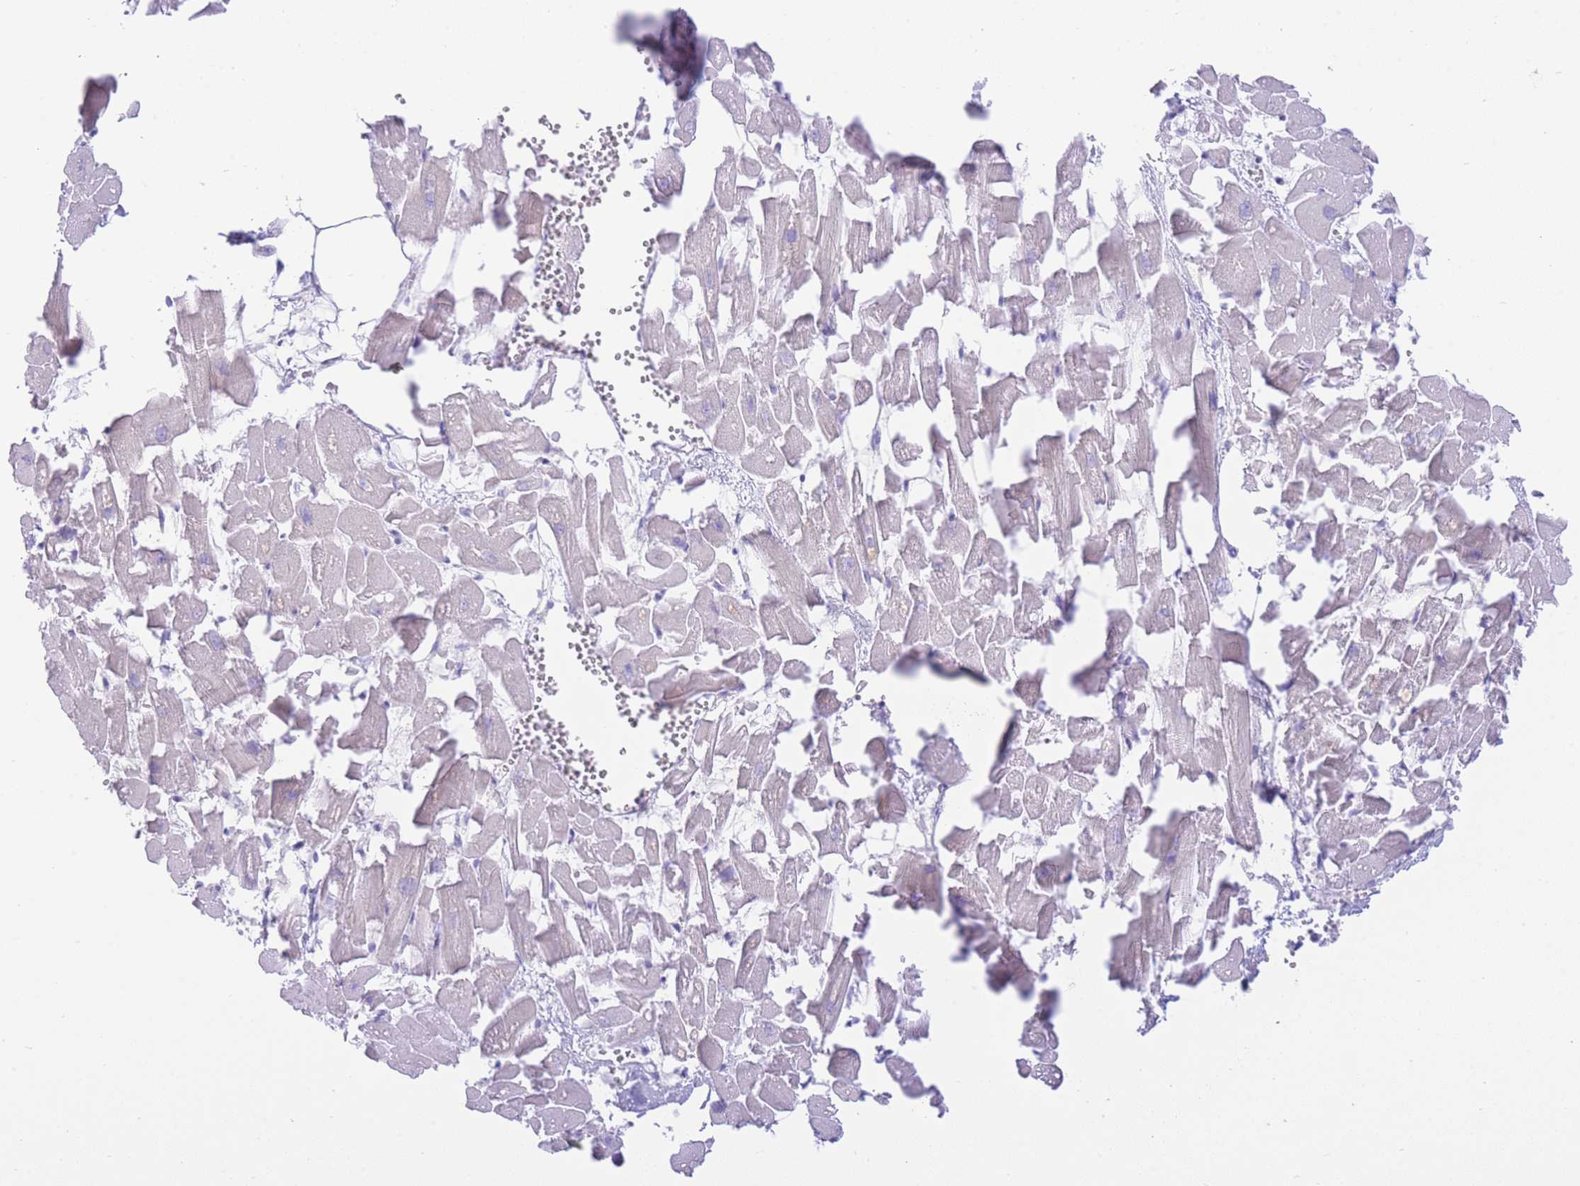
{"staining": {"intensity": "weak", "quantity": "<25%", "location": "cytoplasmic/membranous"}, "tissue": "heart muscle", "cell_type": "Cardiomyocytes", "image_type": "normal", "snomed": [{"axis": "morphology", "description": "Normal tissue, NOS"}, {"axis": "topography", "description": "Heart"}], "caption": "Immunohistochemistry (IHC) of benign heart muscle exhibits no staining in cardiomyocytes. (Immunohistochemistry, brightfield microscopy, high magnification).", "gene": "ZNF212", "patient": {"sex": "female", "age": 64}}